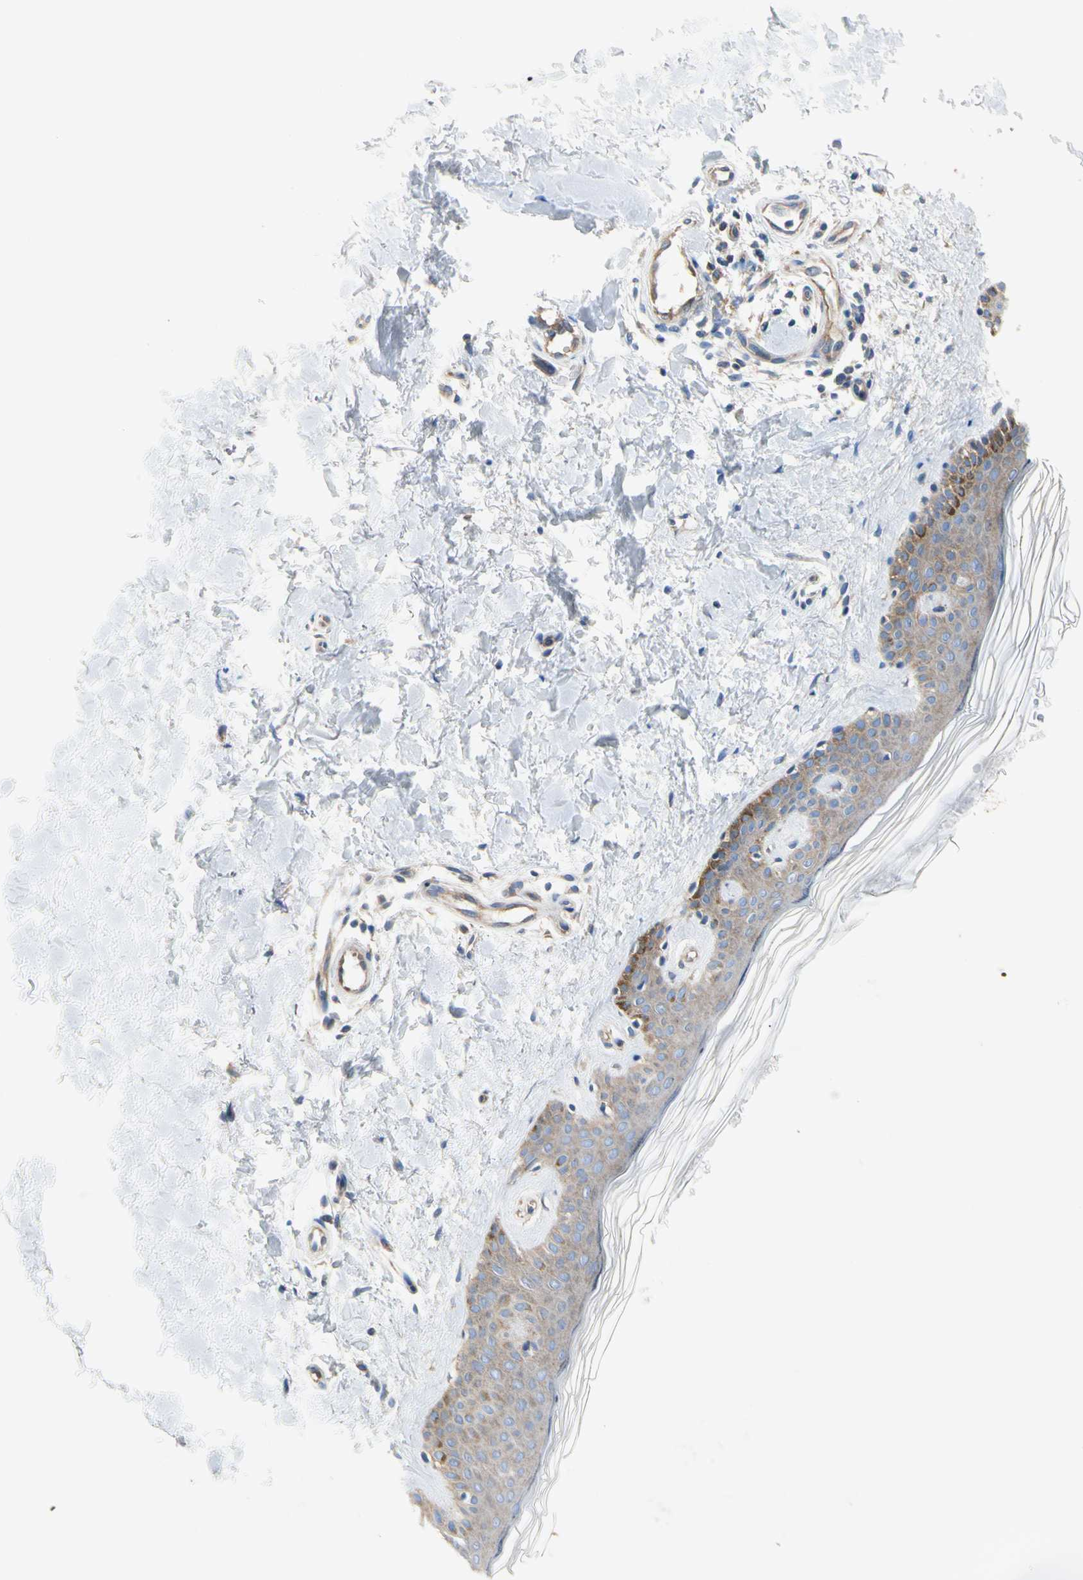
{"staining": {"intensity": "negative", "quantity": "none", "location": "none"}, "tissue": "skin", "cell_type": "Fibroblasts", "image_type": "normal", "snomed": [{"axis": "morphology", "description": "Normal tissue, NOS"}, {"axis": "topography", "description": "Skin"}], "caption": "This is an immunohistochemistry micrograph of normal human skin. There is no expression in fibroblasts.", "gene": "GPHN", "patient": {"sex": "male", "age": 67}}